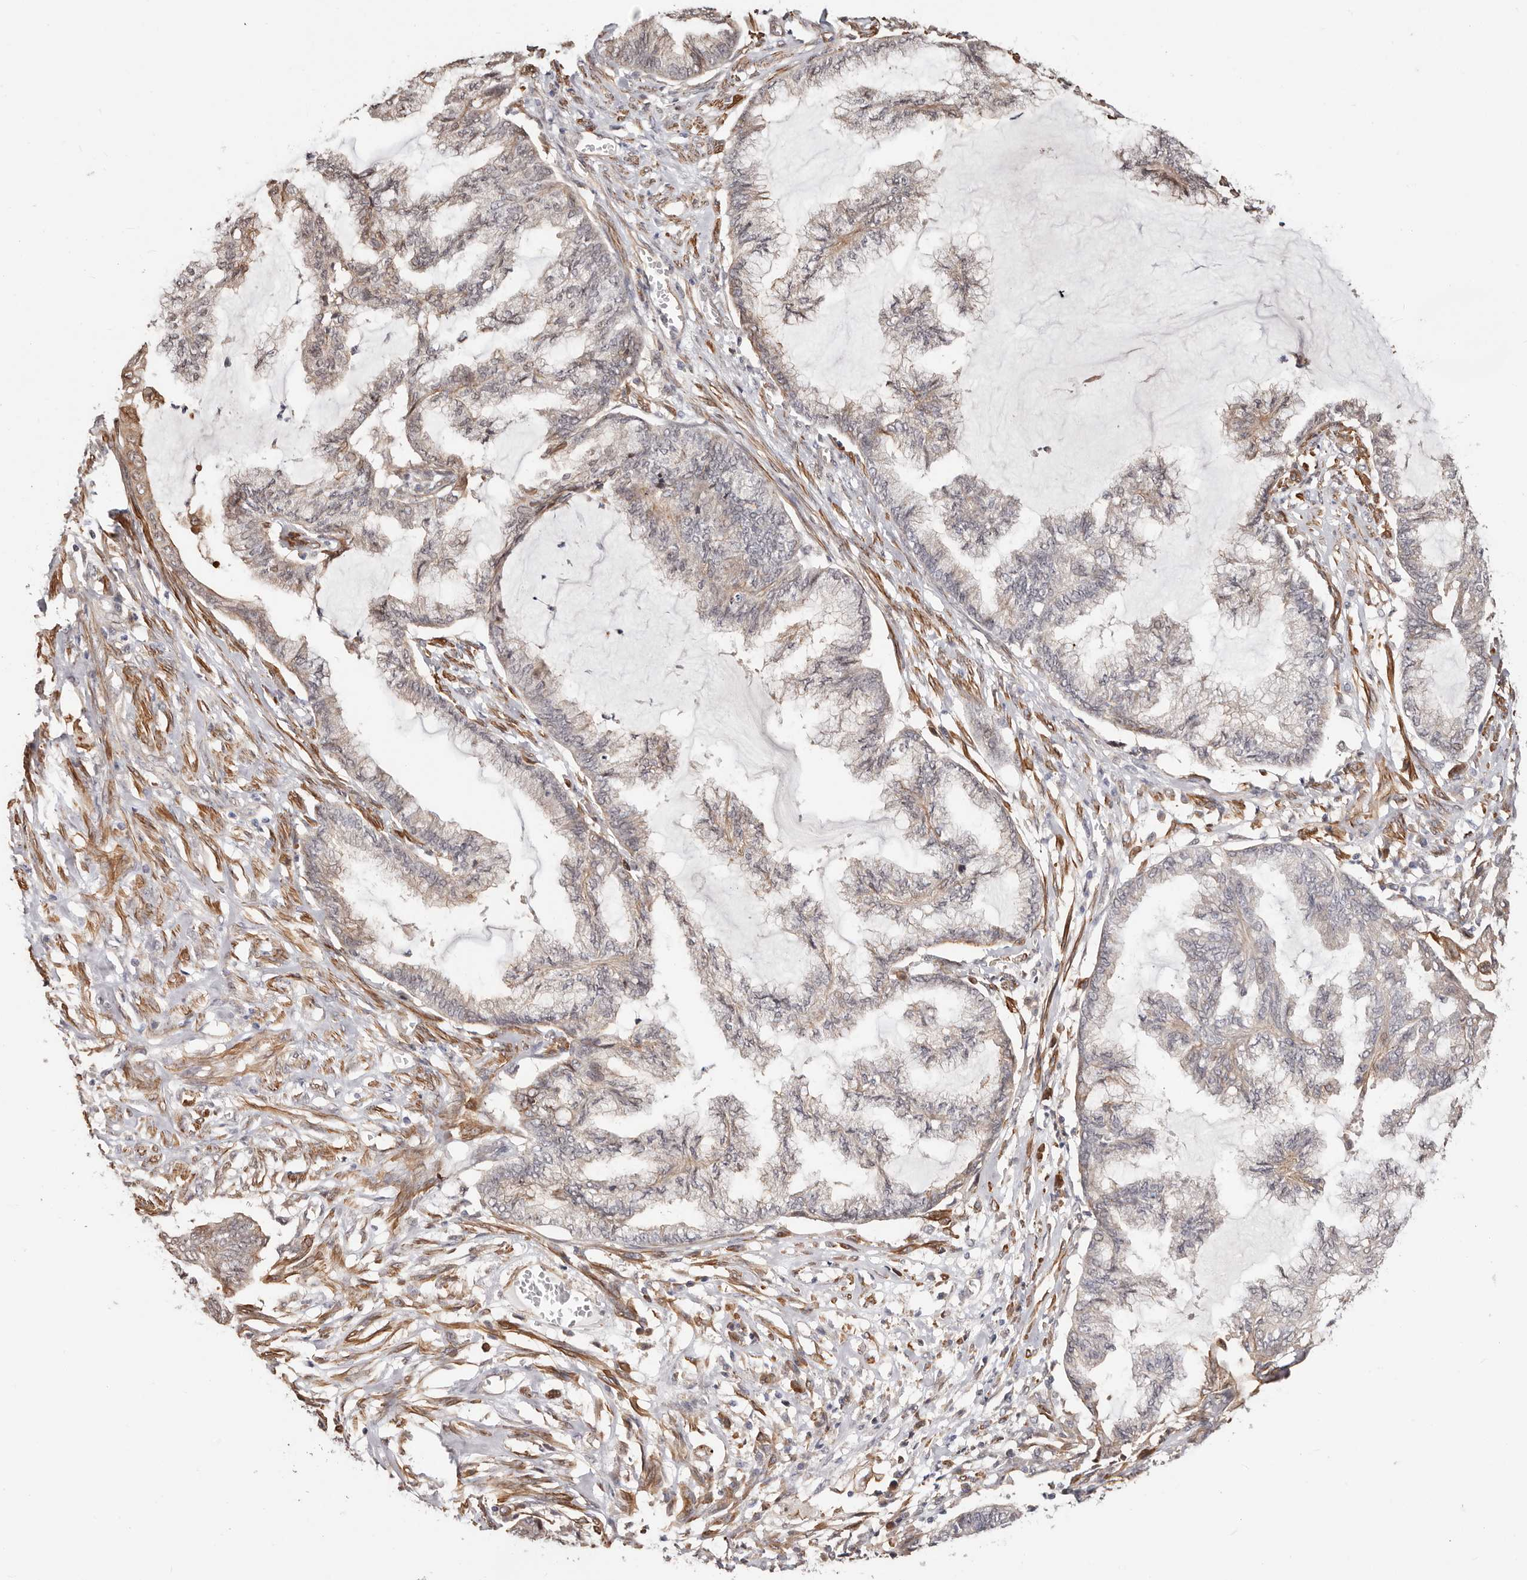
{"staining": {"intensity": "weak", "quantity": "<25%", "location": "cytoplasmic/membranous"}, "tissue": "endometrial cancer", "cell_type": "Tumor cells", "image_type": "cancer", "snomed": [{"axis": "morphology", "description": "Adenocarcinoma, NOS"}, {"axis": "topography", "description": "Endometrium"}], "caption": "Immunohistochemistry image of human endometrial adenocarcinoma stained for a protein (brown), which displays no positivity in tumor cells.", "gene": "TRIP13", "patient": {"sex": "female", "age": 86}}